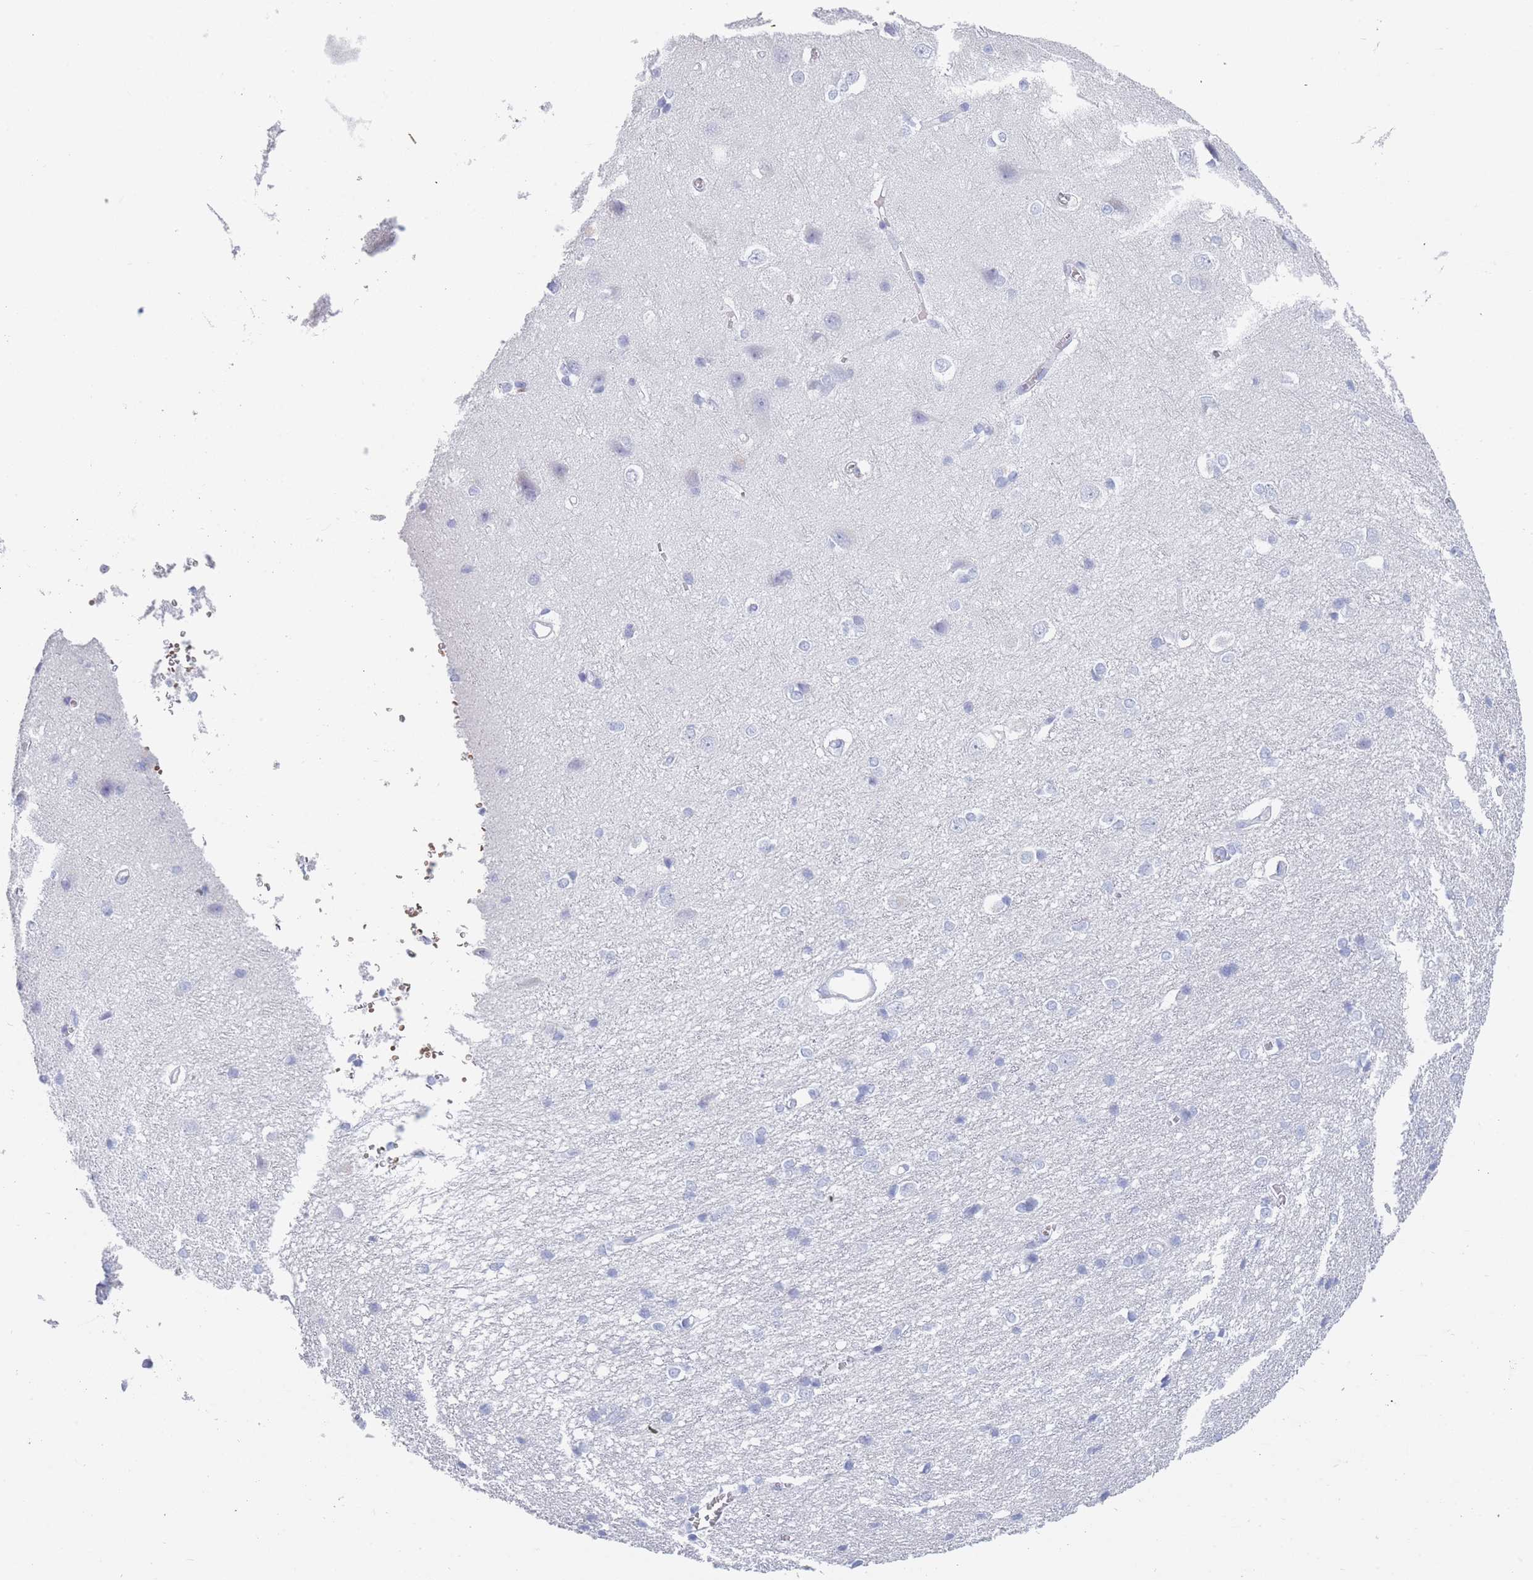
{"staining": {"intensity": "negative", "quantity": "none", "location": "none"}, "tissue": "cerebral cortex", "cell_type": "Endothelial cells", "image_type": "normal", "snomed": [{"axis": "morphology", "description": "Normal tissue, NOS"}, {"axis": "topography", "description": "Cerebral cortex"}], "caption": "High magnification brightfield microscopy of normal cerebral cortex stained with DAB (3,3'-diaminobenzidine) (brown) and counterstained with hematoxylin (blue): endothelial cells show no significant expression.", "gene": "OR5D16", "patient": {"sex": "male", "age": 37}}